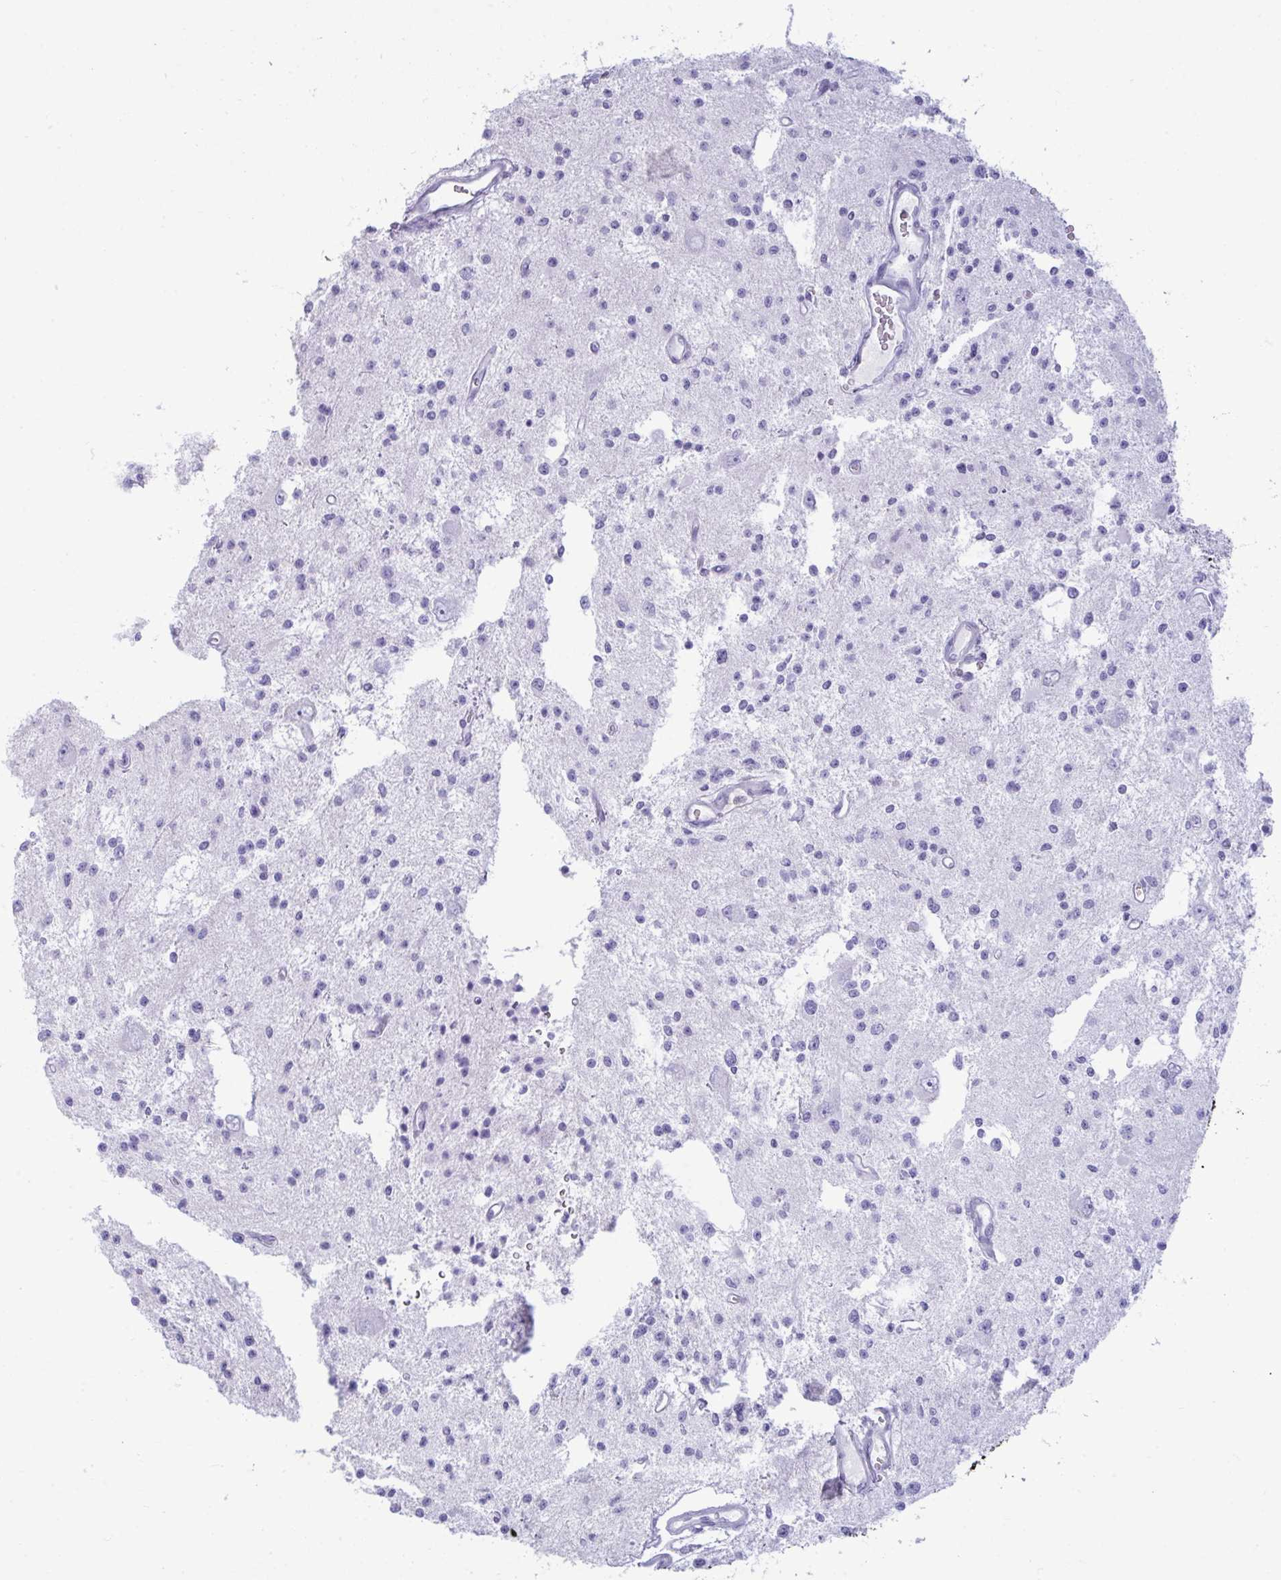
{"staining": {"intensity": "negative", "quantity": "none", "location": "none"}, "tissue": "glioma", "cell_type": "Tumor cells", "image_type": "cancer", "snomed": [{"axis": "morphology", "description": "Glioma, malignant, Low grade"}, {"axis": "topography", "description": "Brain"}], "caption": "The image displays no significant staining in tumor cells of glioma.", "gene": "ANKRD60", "patient": {"sex": "male", "age": 43}}